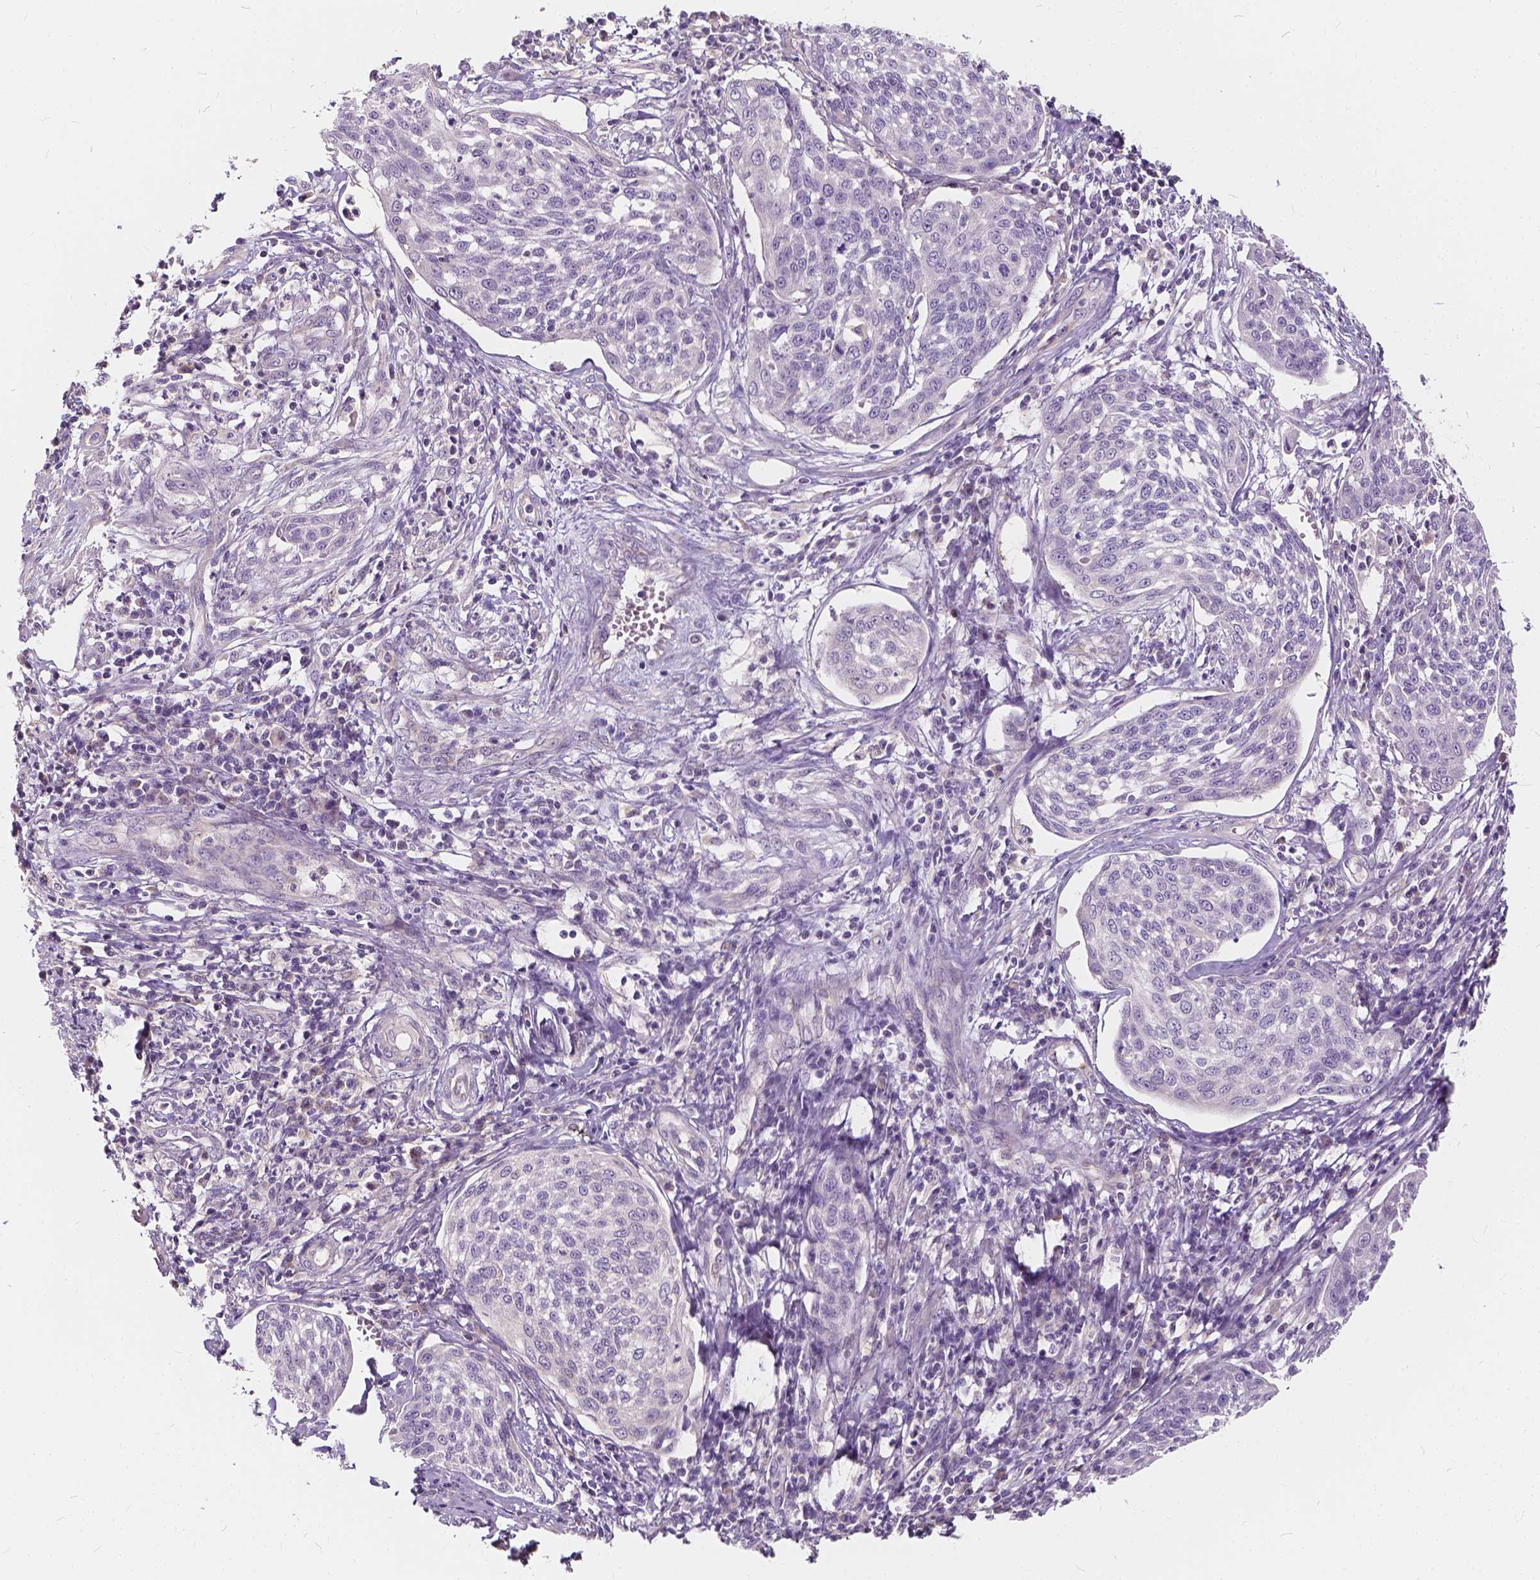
{"staining": {"intensity": "negative", "quantity": "none", "location": "none"}, "tissue": "cervical cancer", "cell_type": "Tumor cells", "image_type": "cancer", "snomed": [{"axis": "morphology", "description": "Squamous cell carcinoma, NOS"}, {"axis": "topography", "description": "Cervix"}], "caption": "IHC image of human cervical cancer stained for a protein (brown), which exhibits no staining in tumor cells.", "gene": "KIAA0513", "patient": {"sex": "female", "age": 34}}